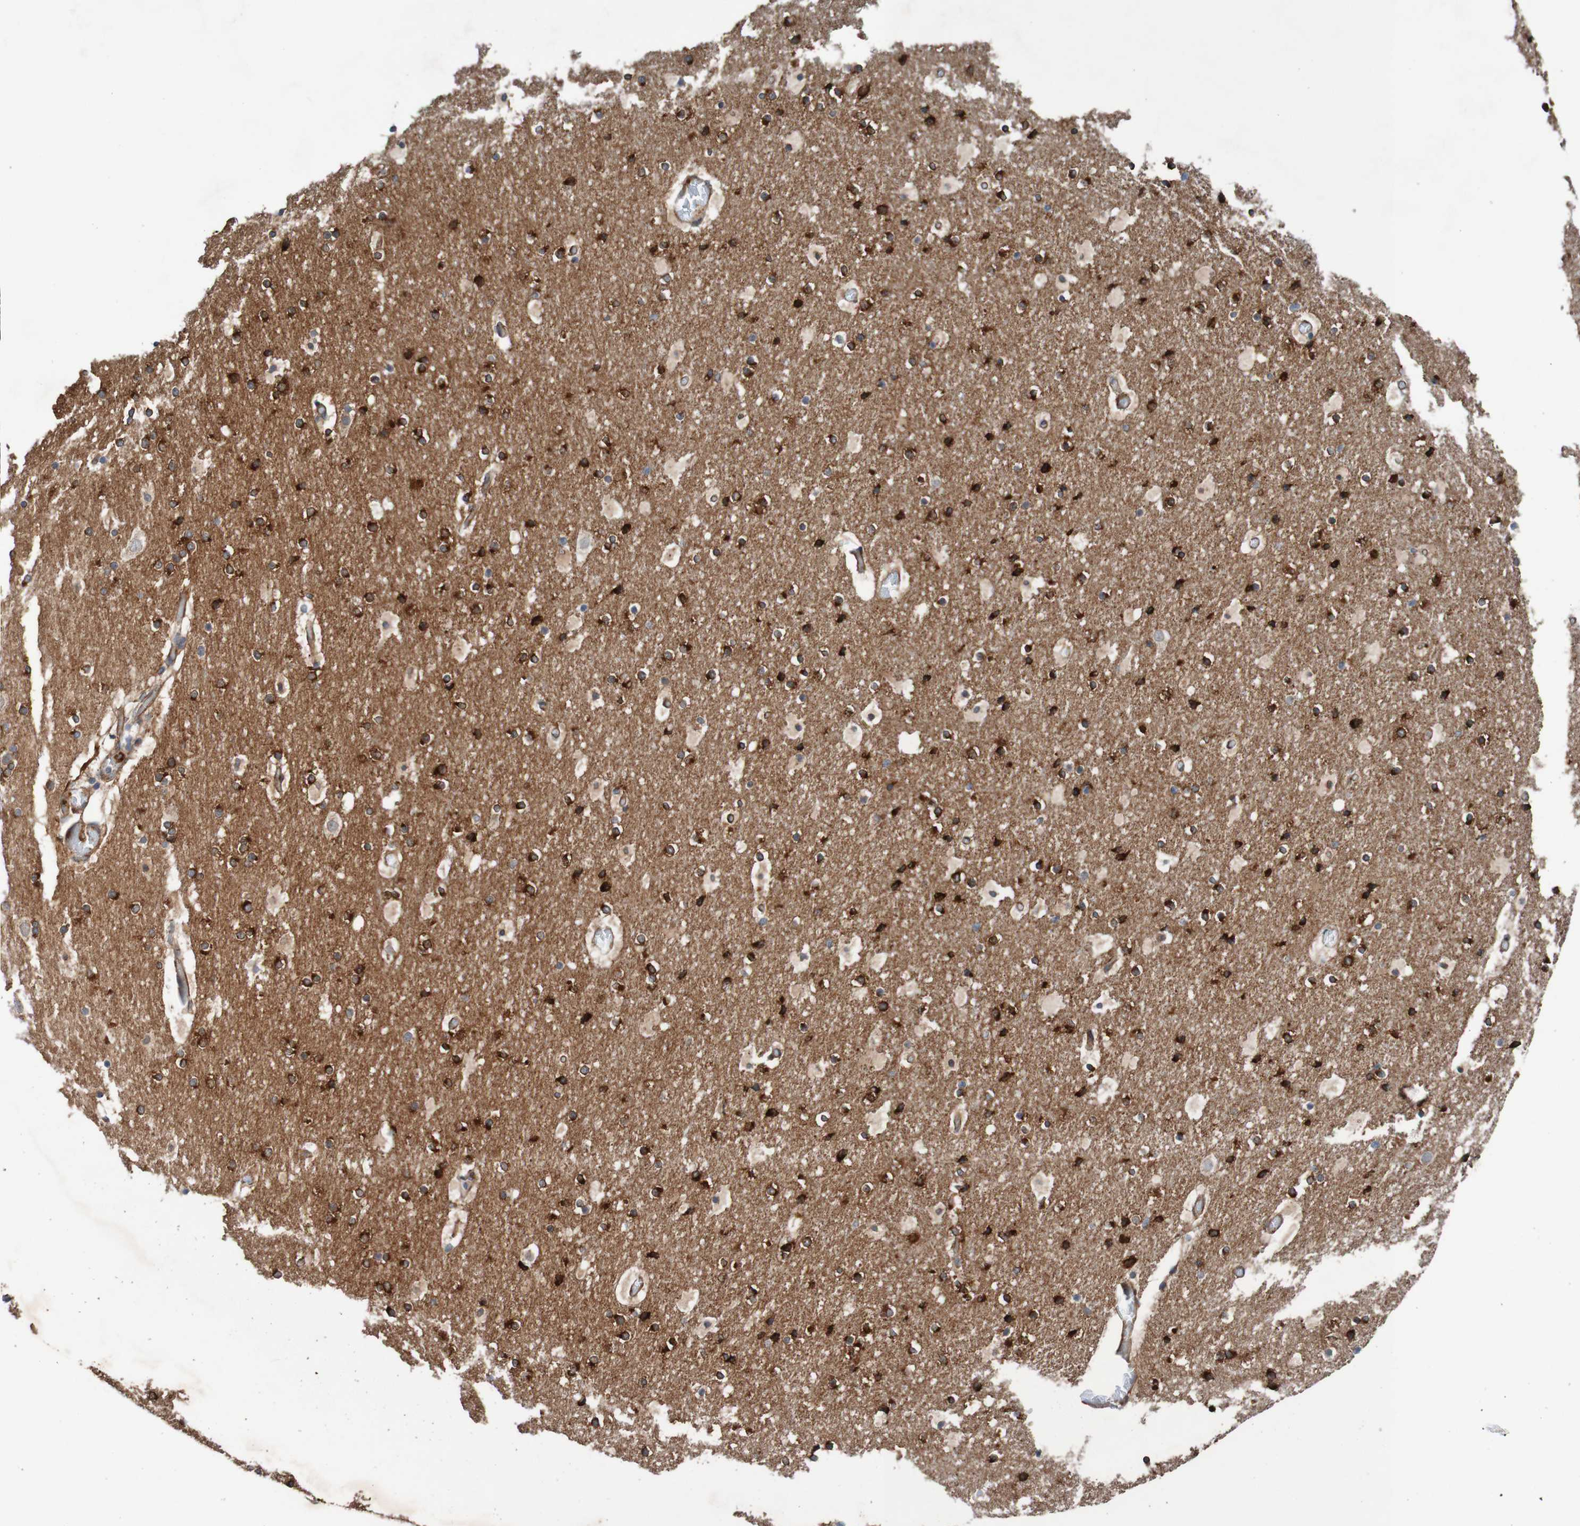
{"staining": {"intensity": "moderate", "quantity": "25%-75%", "location": "cytoplasmic/membranous"}, "tissue": "cerebral cortex", "cell_type": "Endothelial cells", "image_type": "normal", "snomed": [{"axis": "morphology", "description": "Normal tissue, NOS"}, {"axis": "topography", "description": "Cerebral cortex"}], "caption": "High-magnification brightfield microscopy of benign cerebral cortex stained with DAB (brown) and counterstained with hematoxylin (blue). endothelial cells exhibit moderate cytoplasmic/membranous expression is identified in approximately25%-75% of cells.", "gene": "ST8SIA6", "patient": {"sex": "male", "age": 57}}